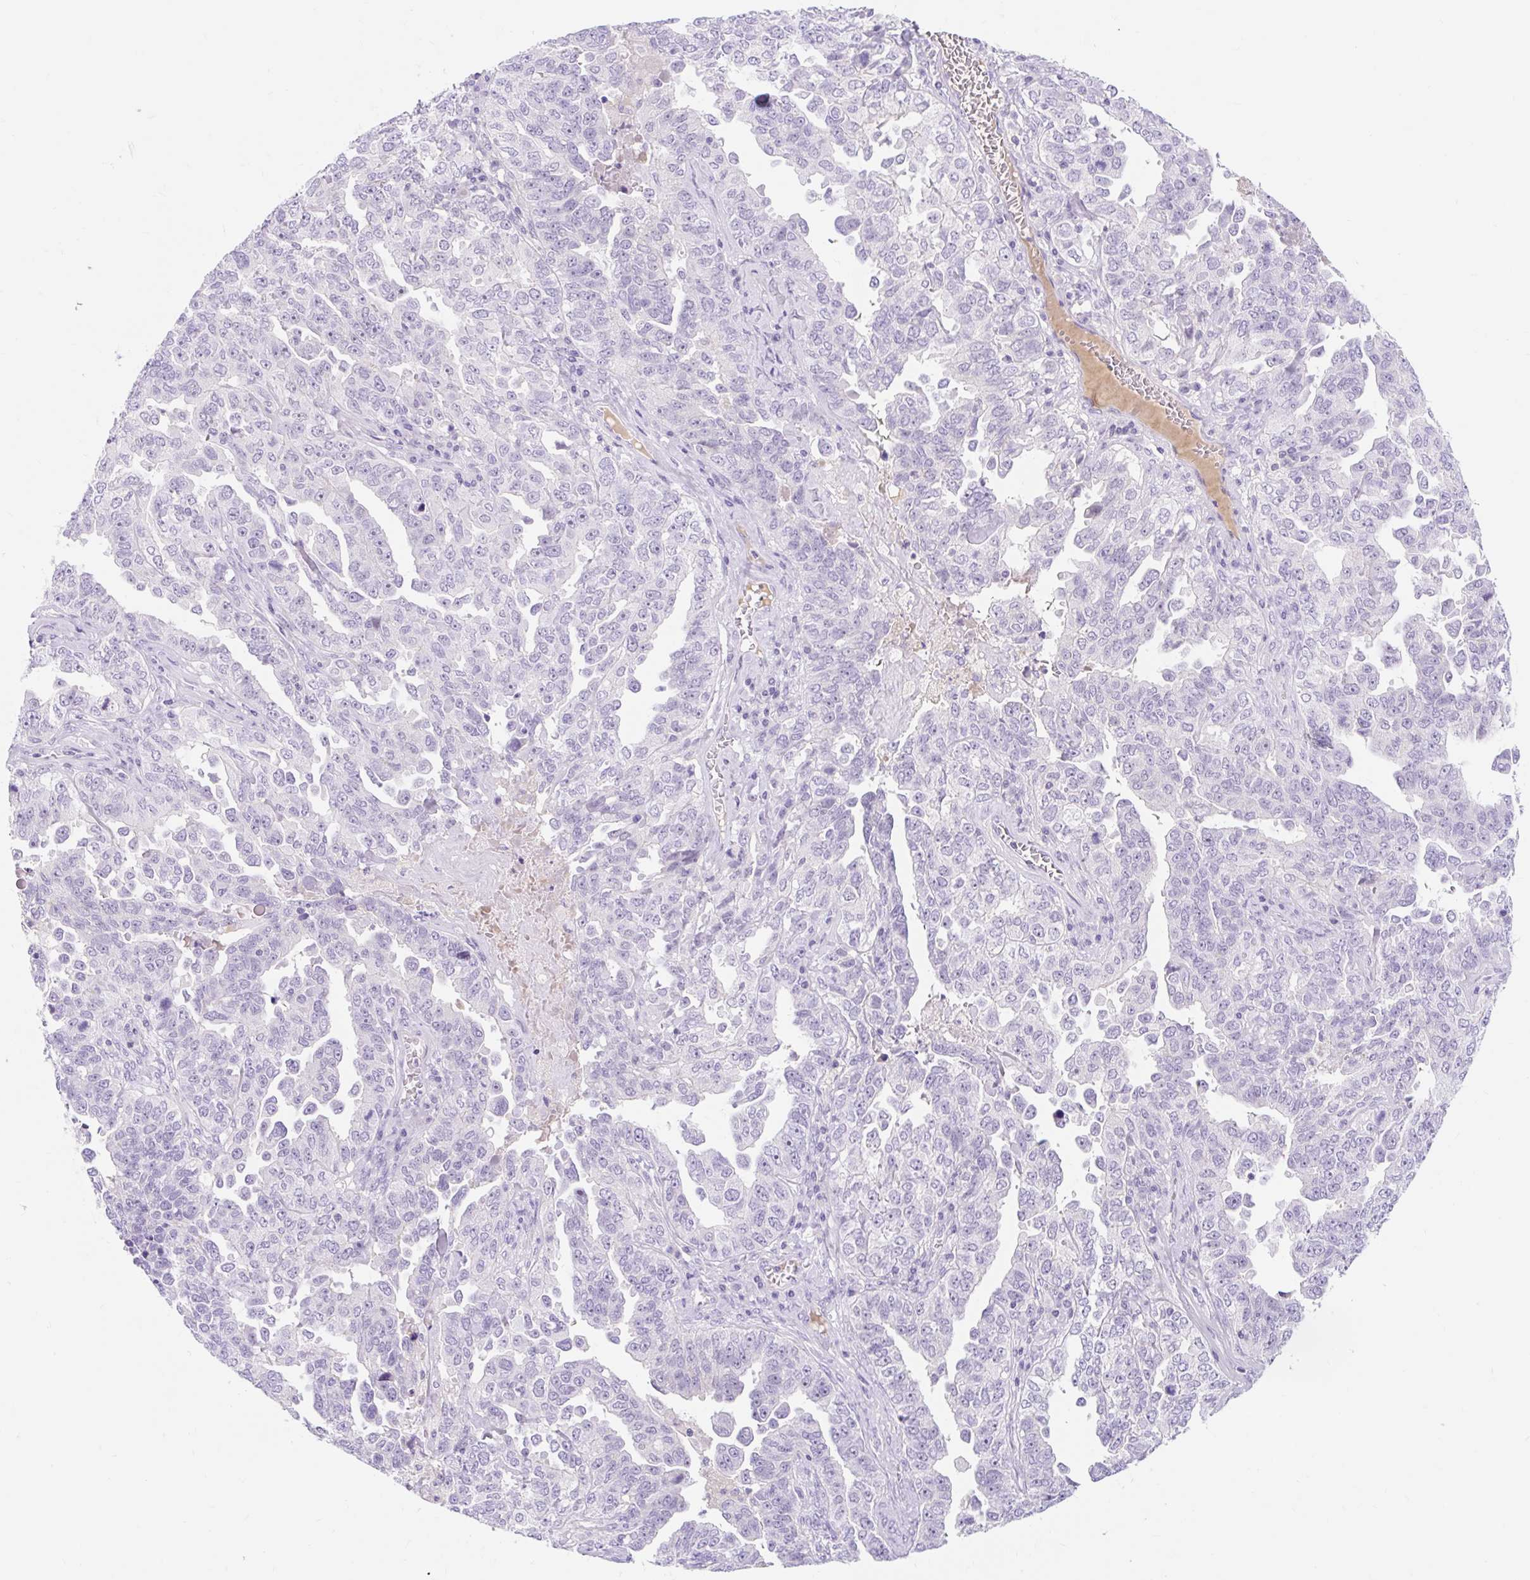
{"staining": {"intensity": "negative", "quantity": "none", "location": "none"}, "tissue": "ovarian cancer", "cell_type": "Tumor cells", "image_type": "cancer", "snomed": [{"axis": "morphology", "description": "Carcinoma, endometroid"}, {"axis": "topography", "description": "Ovary"}], "caption": "High magnification brightfield microscopy of endometroid carcinoma (ovarian) stained with DAB (3,3'-diaminobenzidine) (brown) and counterstained with hematoxylin (blue): tumor cells show no significant positivity.", "gene": "SLC28A1", "patient": {"sex": "female", "age": 62}}